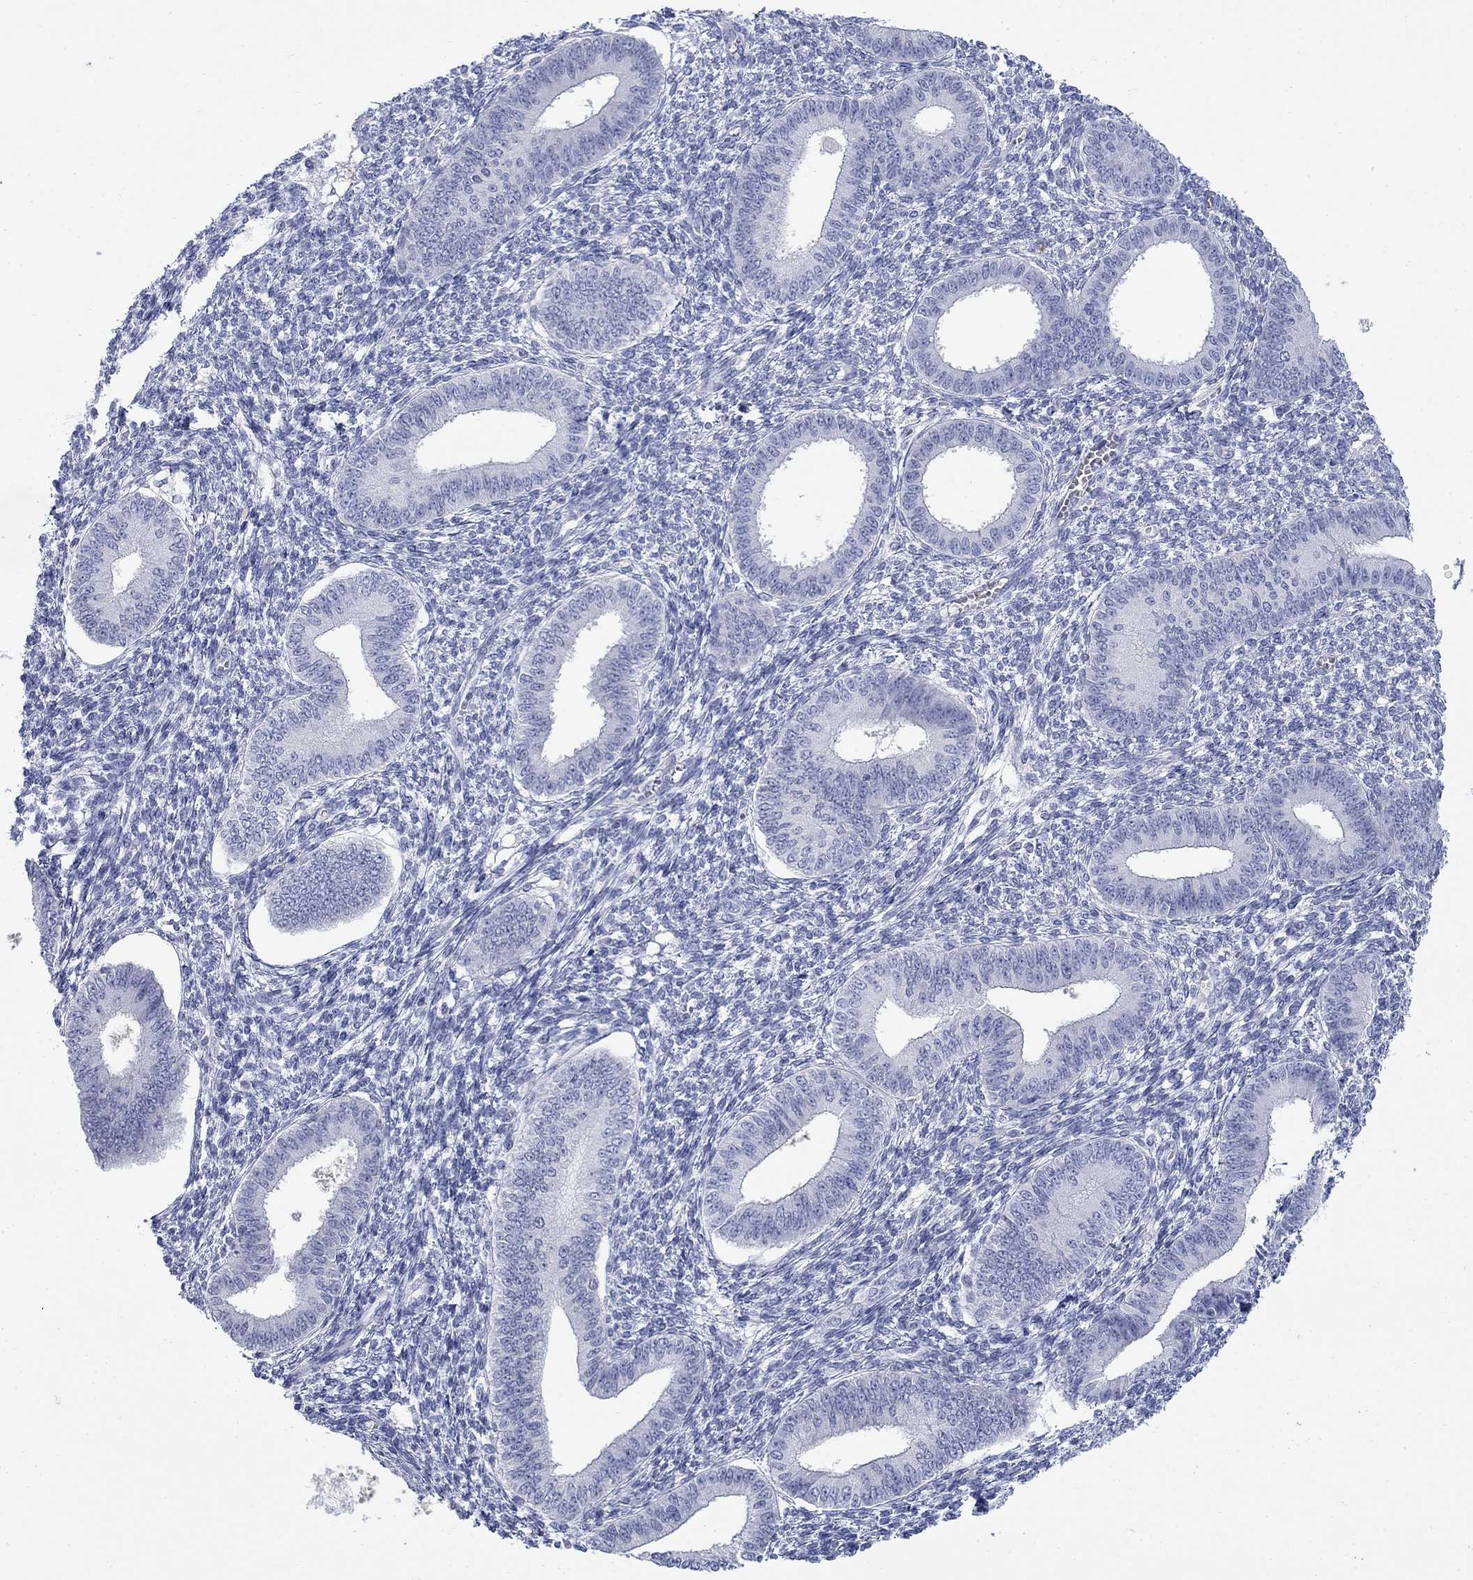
{"staining": {"intensity": "negative", "quantity": "none", "location": "none"}, "tissue": "endometrium", "cell_type": "Cells in endometrial stroma", "image_type": "normal", "snomed": [{"axis": "morphology", "description": "Normal tissue, NOS"}, {"axis": "topography", "description": "Endometrium"}], "caption": "Immunohistochemistry (IHC) of benign human endometrium displays no expression in cells in endometrial stroma.", "gene": "IGF2BP3", "patient": {"sex": "female", "age": 42}}